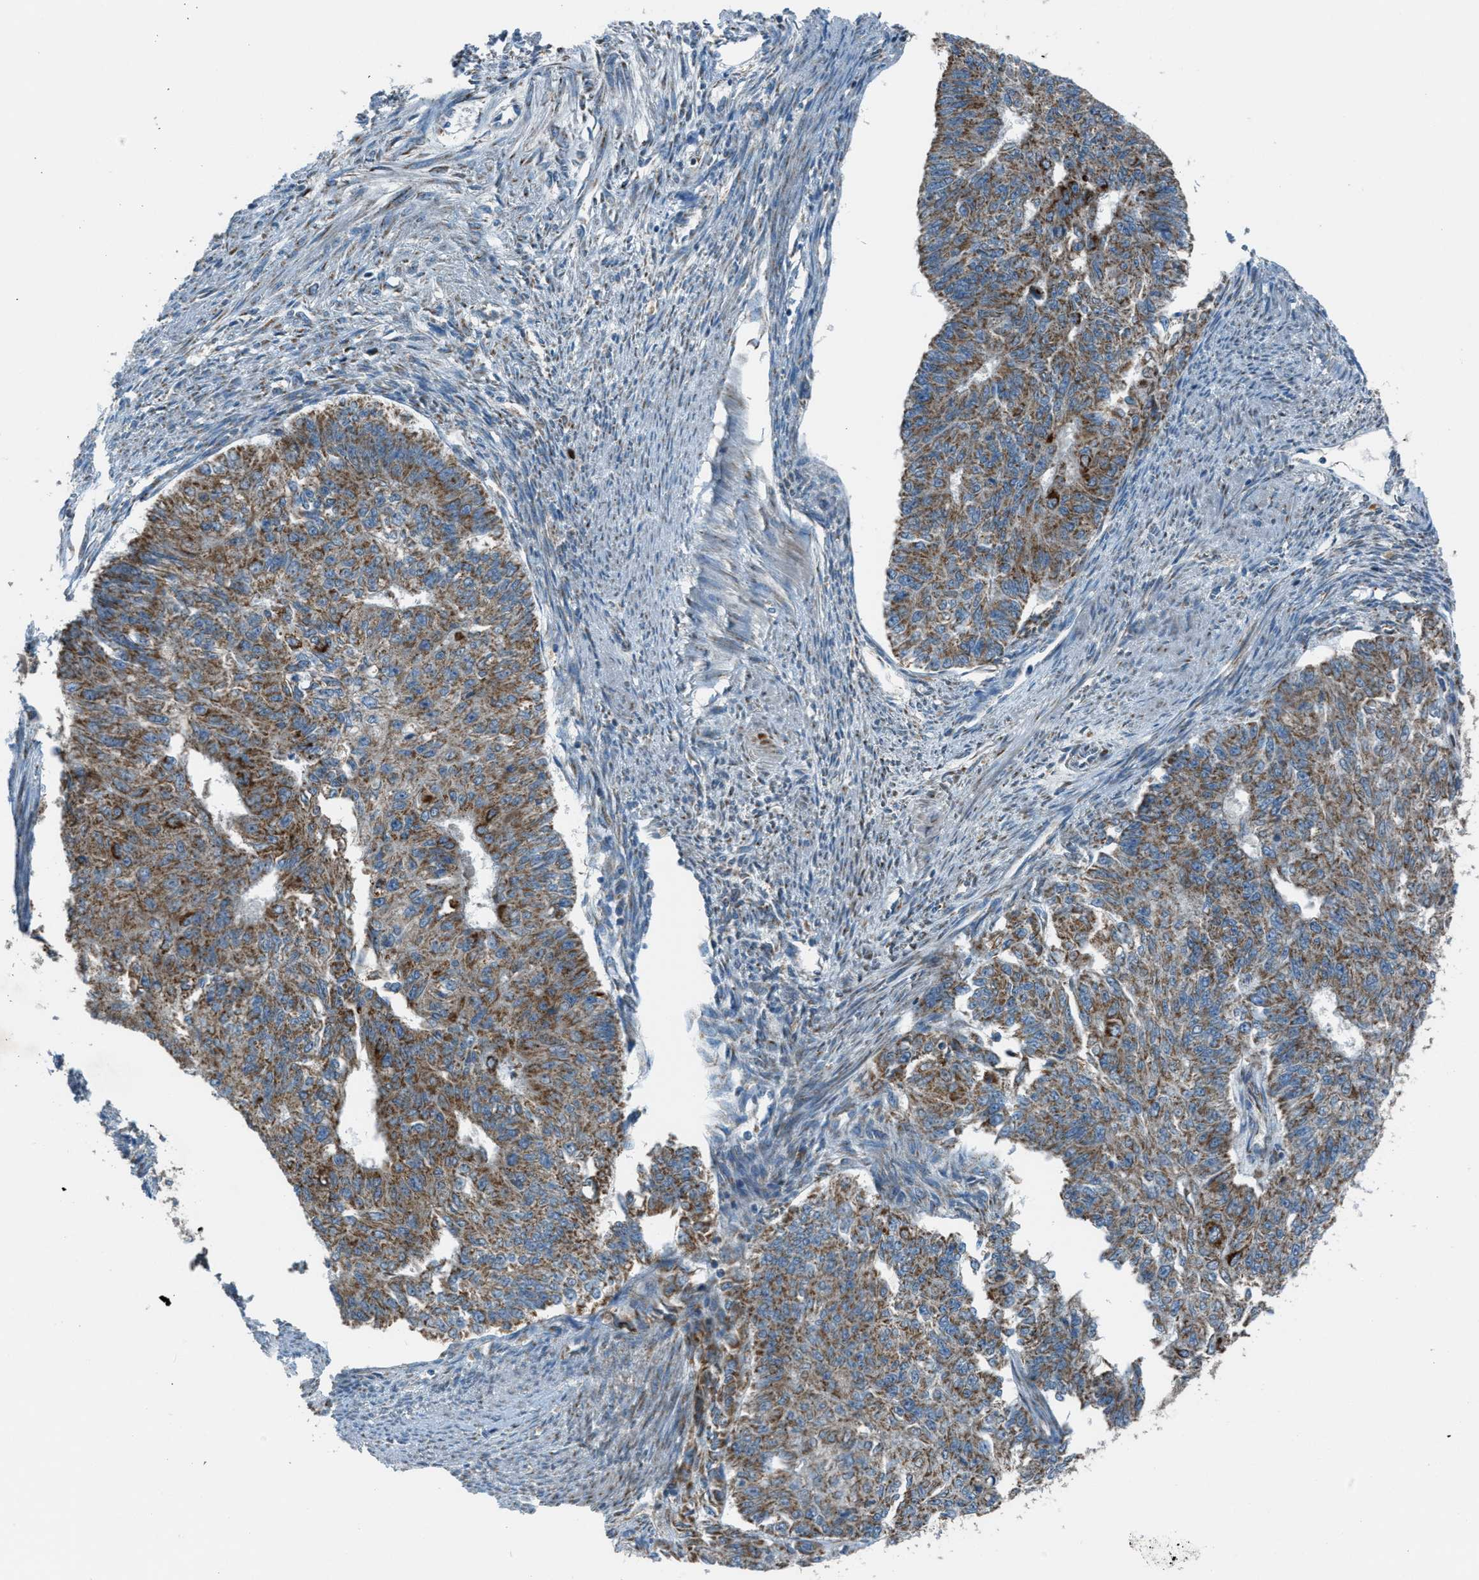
{"staining": {"intensity": "moderate", "quantity": ">75%", "location": "cytoplasmic/membranous"}, "tissue": "endometrial cancer", "cell_type": "Tumor cells", "image_type": "cancer", "snomed": [{"axis": "morphology", "description": "Adenocarcinoma, NOS"}, {"axis": "topography", "description": "Endometrium"}], "caption": "Adenocarcinoma (endometrial) stained for a protein (brown) reveals moderate cytoplasmic/membranous positive positivity in approximately >75% of tumor cells.", "gene": "BCKDK", "patient": {"sex": "female", "age": 32}}